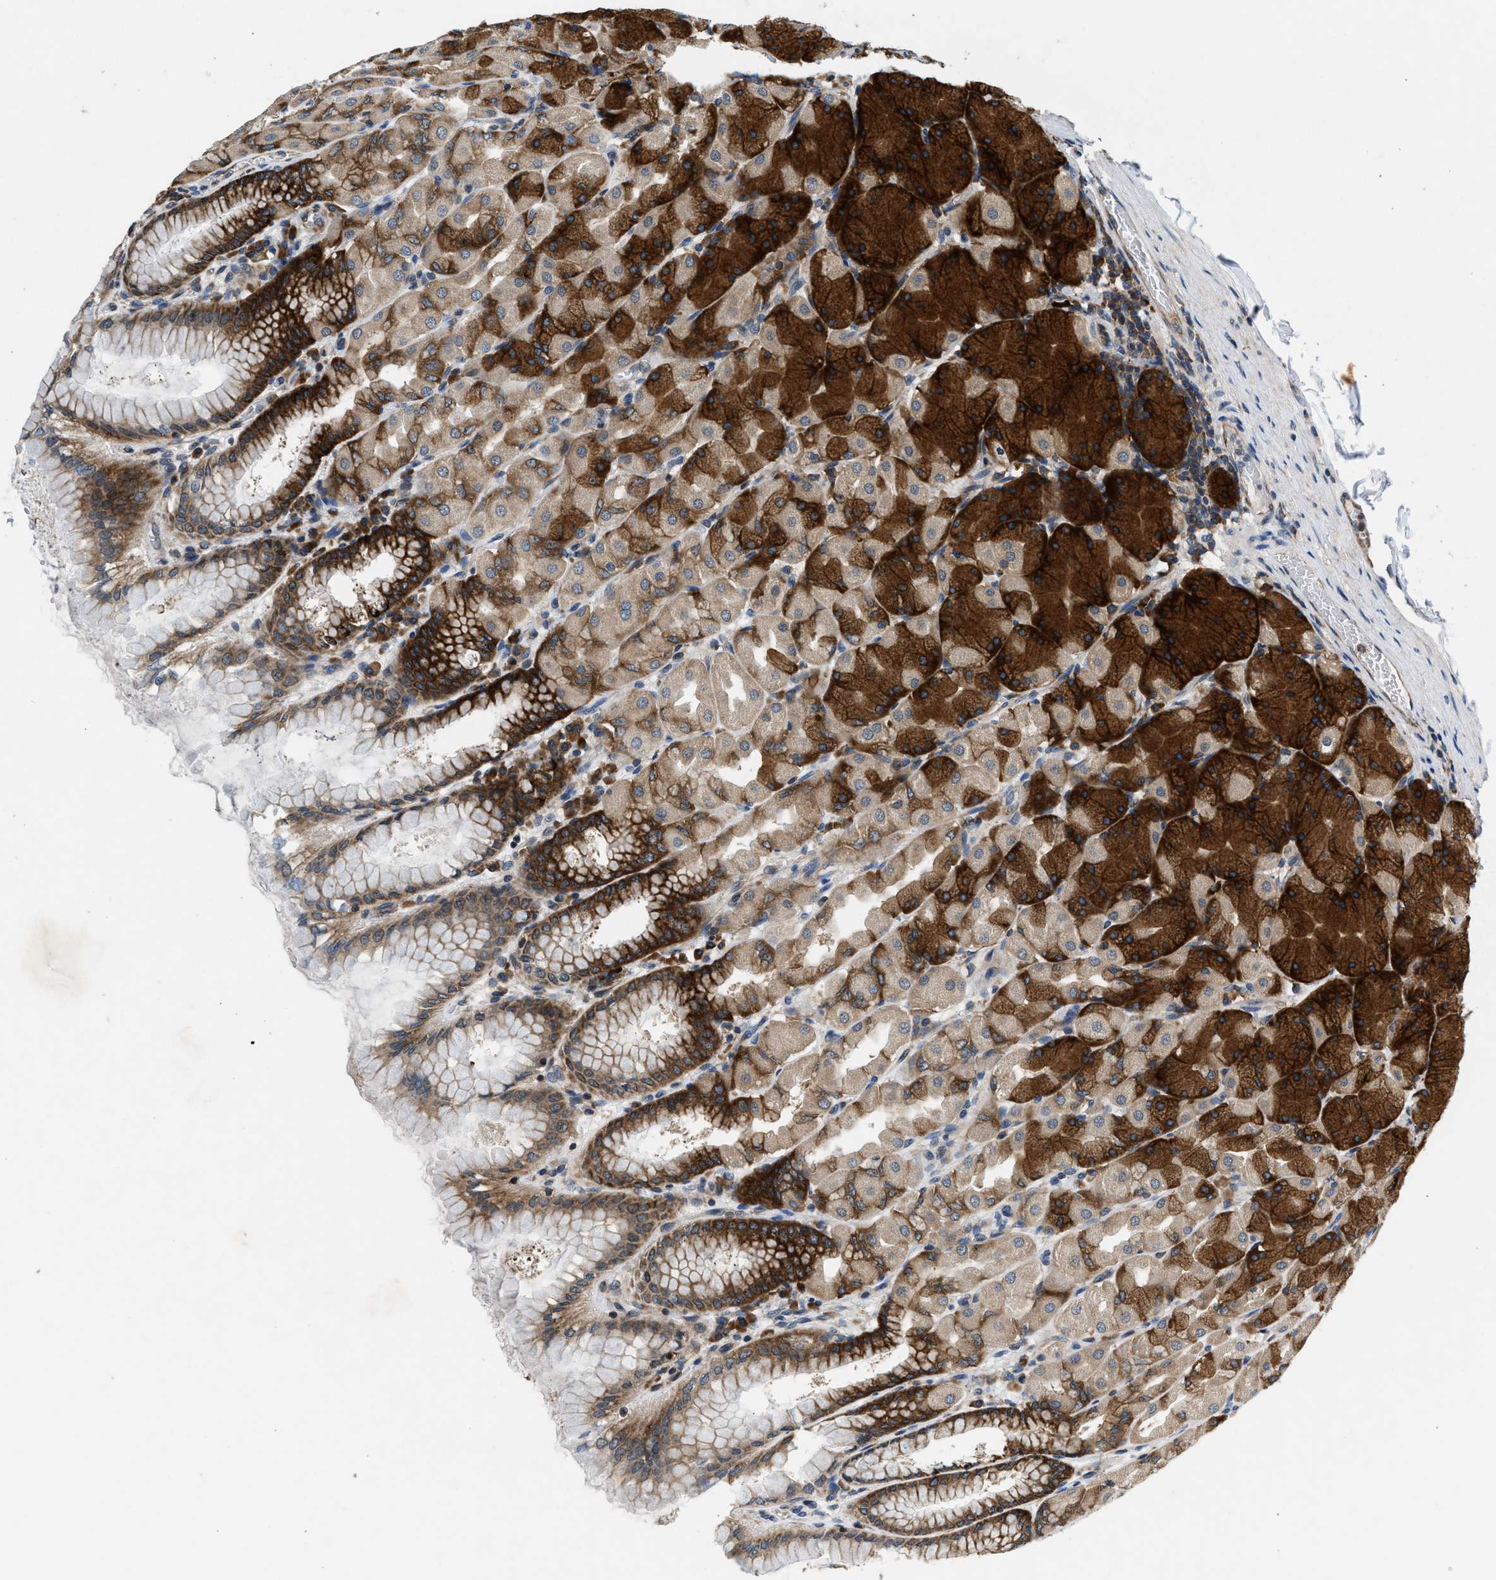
{"staining": {"intensity": "strong", "quantity": ">75%", "location": "cytoplasmic/membranous"}, "tissue": "stomach", "cell_type": "Glandular cells", "image_type": "normal", "snomed": [{"axis": "morphology", "description": "Normal tissue, NOS"}, {"axis": "topography", "description": "Stomach, upper"}], "caption": "Protein expression analysis of normal human stomach reveals strong cytoplasmic/membranous staining in about >75% of glandular cells. The staining was performed using DAB, with brown indicating positive protein expression. Nuclei are stained blue with hematoxylin.", "gene": "PA2G4", "patient": {"sex": "female", "age": 56}}